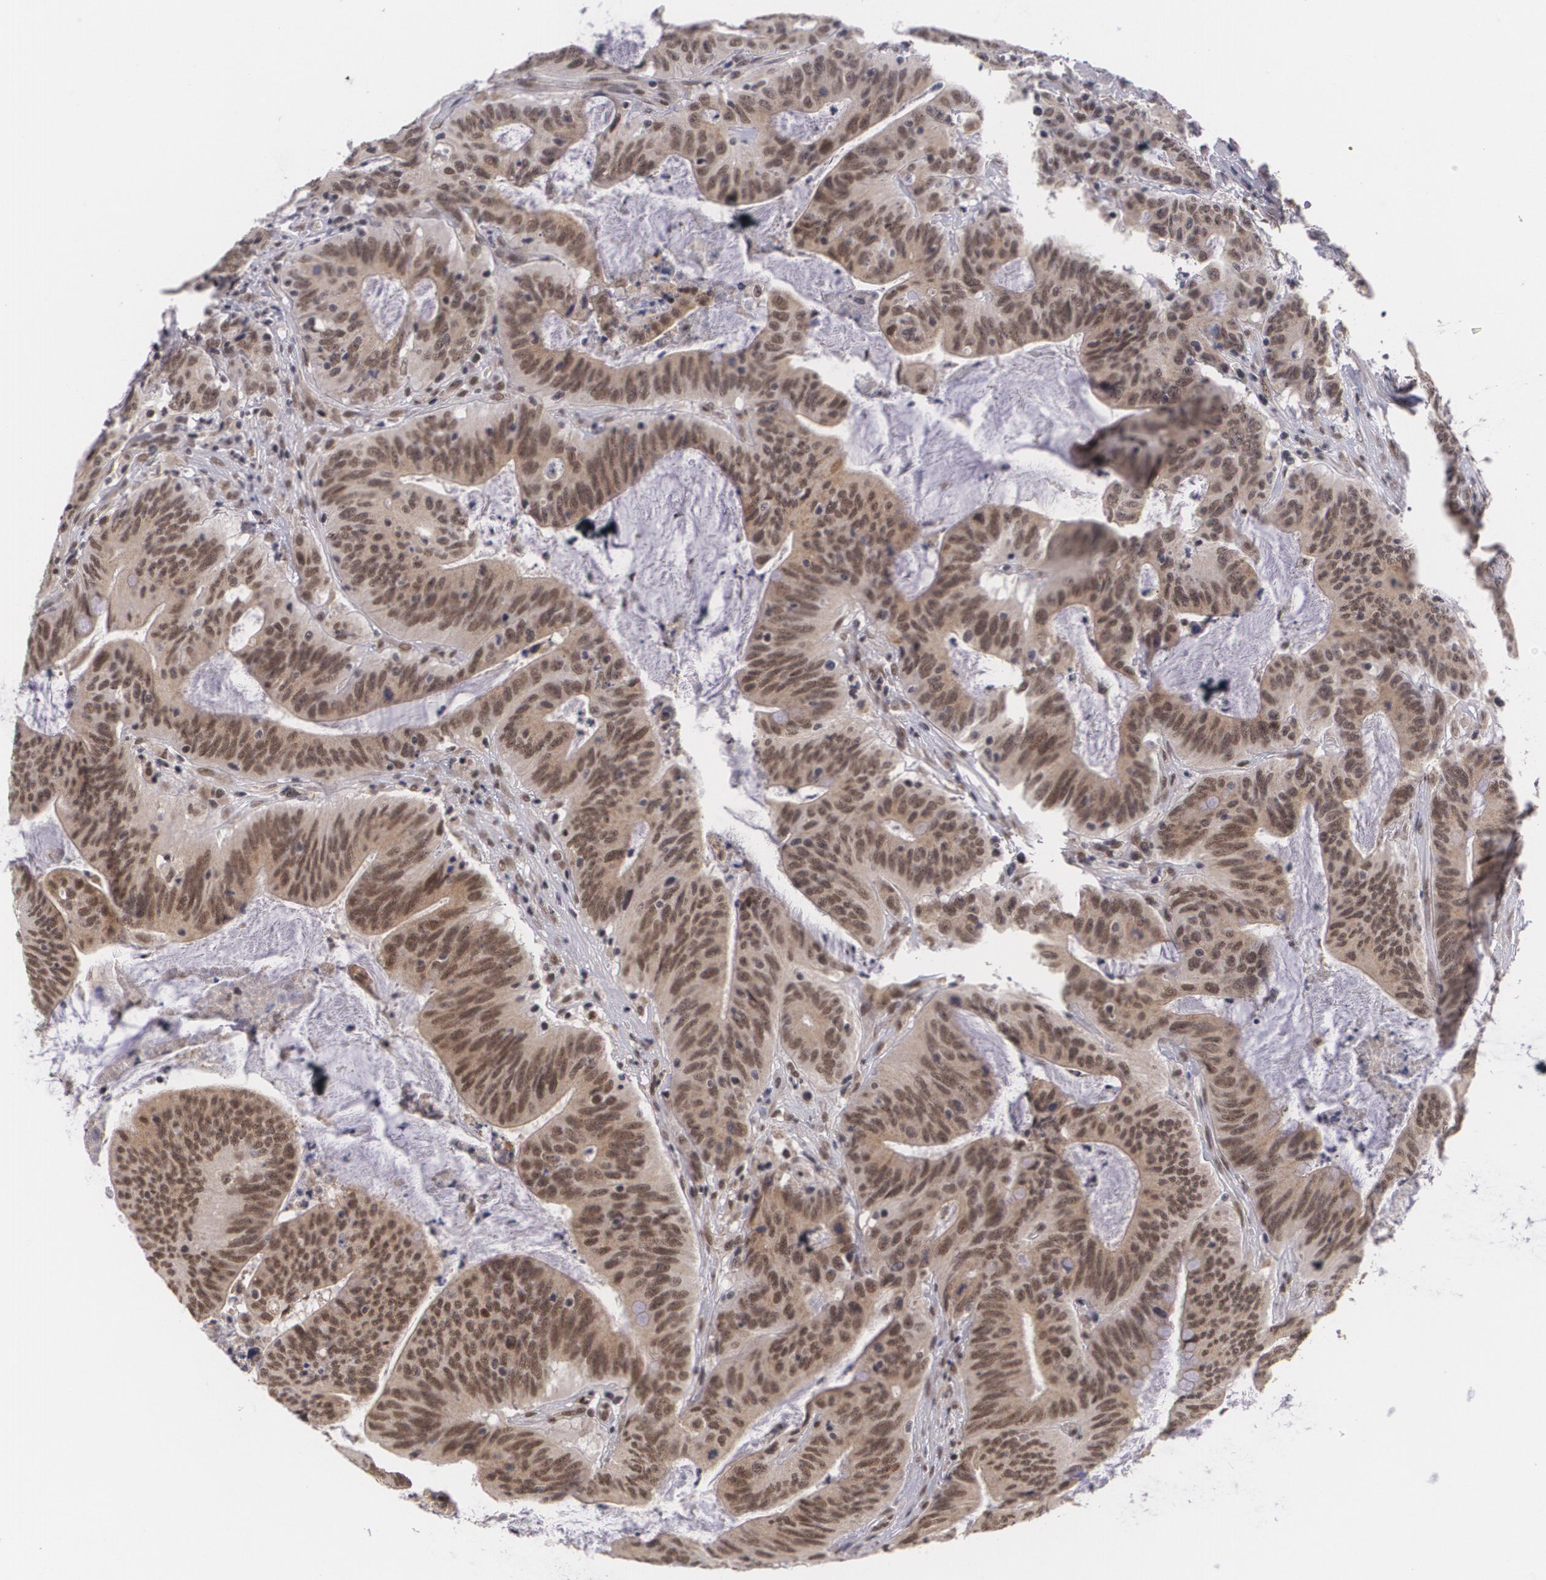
{"staining": {"intensity": "moderate", "quantity": ">75%", "location": "cytoplasmic/membranous,nuclear"}, "tissue": "colorectal cancer", "cell_type": "Tumor cells", "image_type": "cancer", "snomed": [{"axis": "morphology", "description": "Adenocarcinoma, NOS"}, {"axis": "topography", "description": "Colon"}], "caption": "Immunohistochemical staining of adenocarcinoma (colorectal) demonstrates moderate cytoplasmic/membranous and nuclear protein staining in approximately >75% of tumor cells.", "gene": "ALX1", "patient": {"sex": "male", "age": 54}}